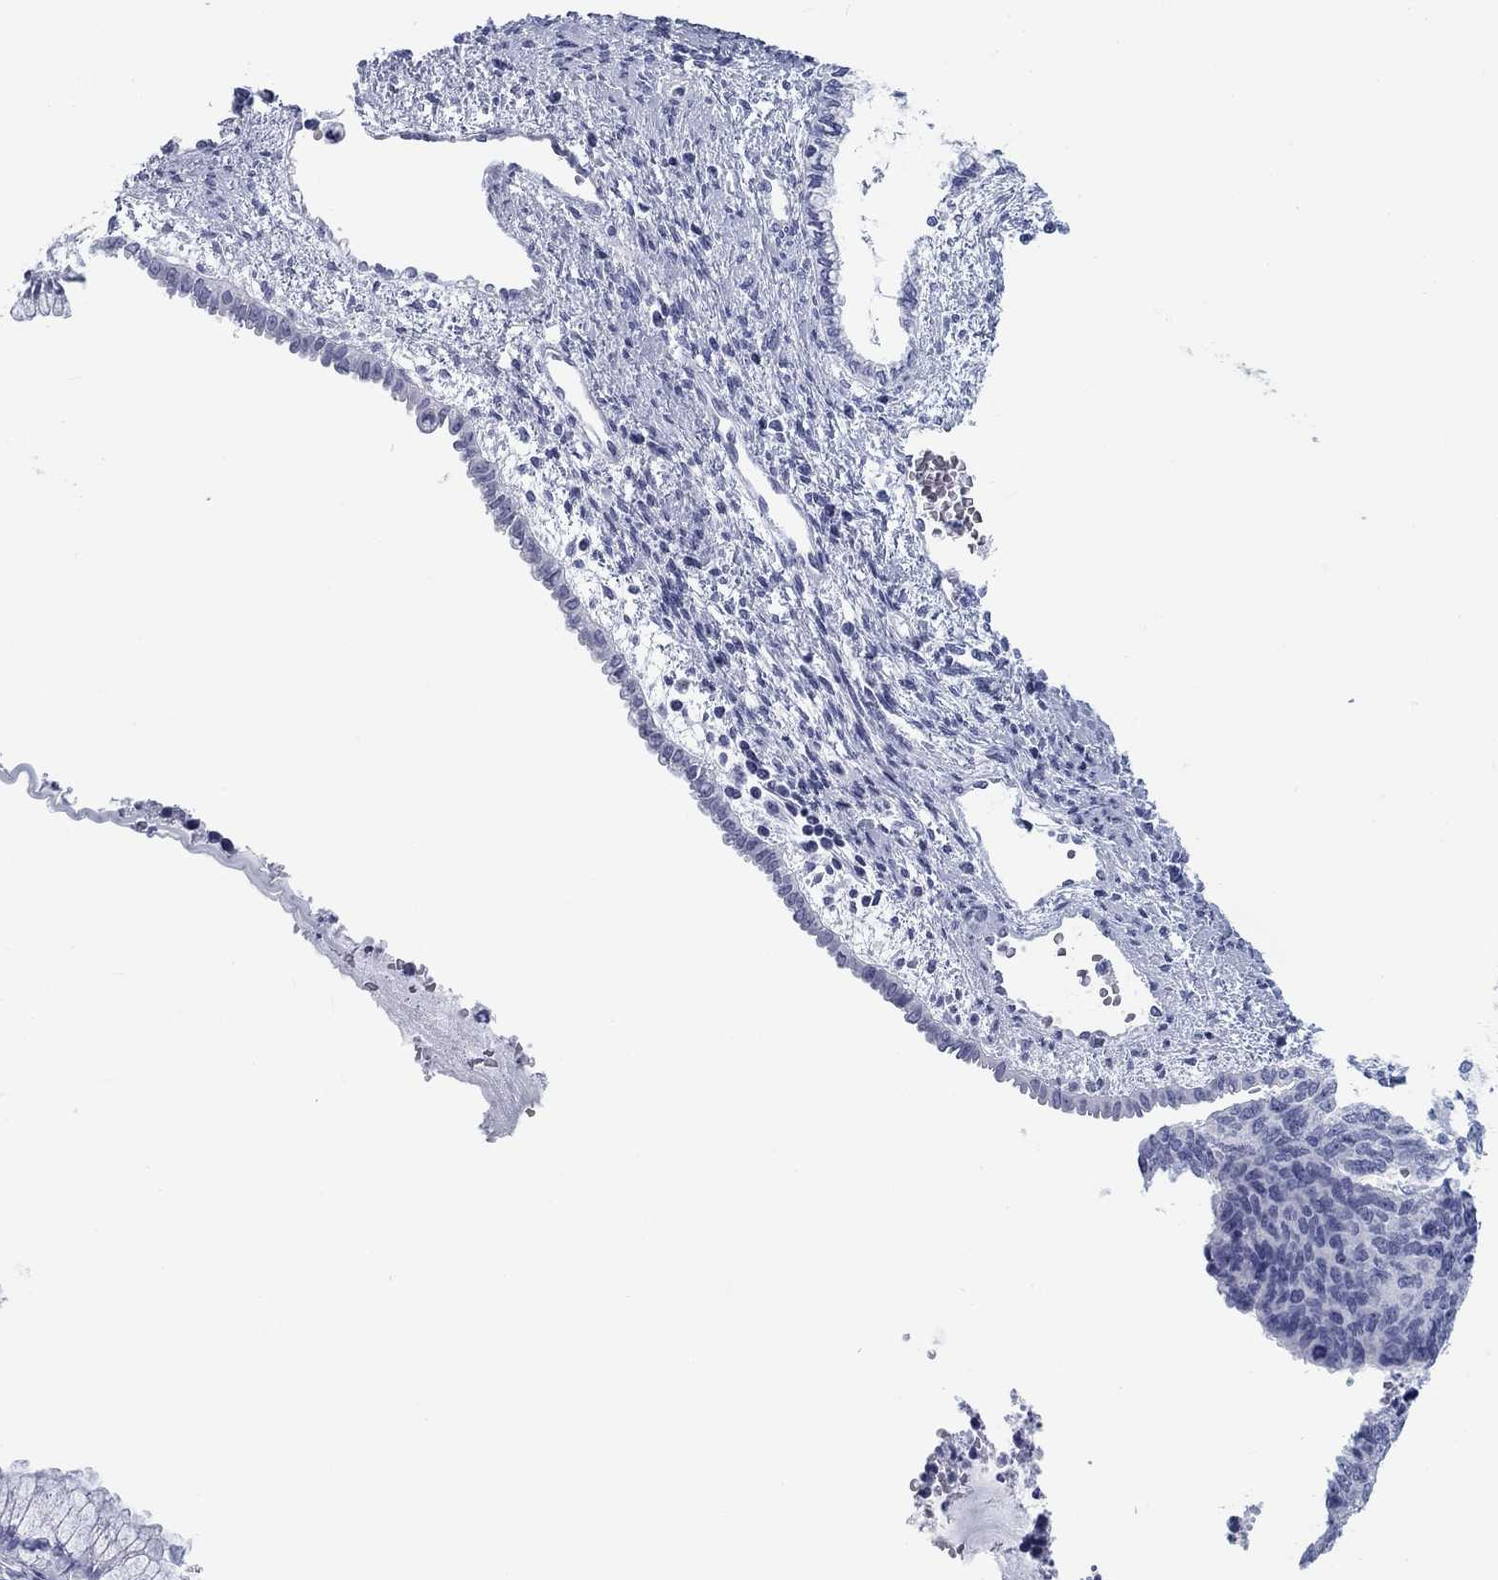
{"staining": {"intensity": "negative", "quantity": "none", "location": "none"}, "tissue": "cervical cancer", "cell_type": "Tumor cells", "image_type": "cancer", "snomed": [{"axis": "morphology", "description": "Squamous cell carcinoma, NOS"}, {"axis": "topography", "description": "Cervix"}], "caption": "IHC image of neoplastic tissue: human cervical cancer stained with DAB demonstrates no significant protein staining in tumor cells.", "gene": "CALB1", "patient": {"sex": "female", "age": 63}}